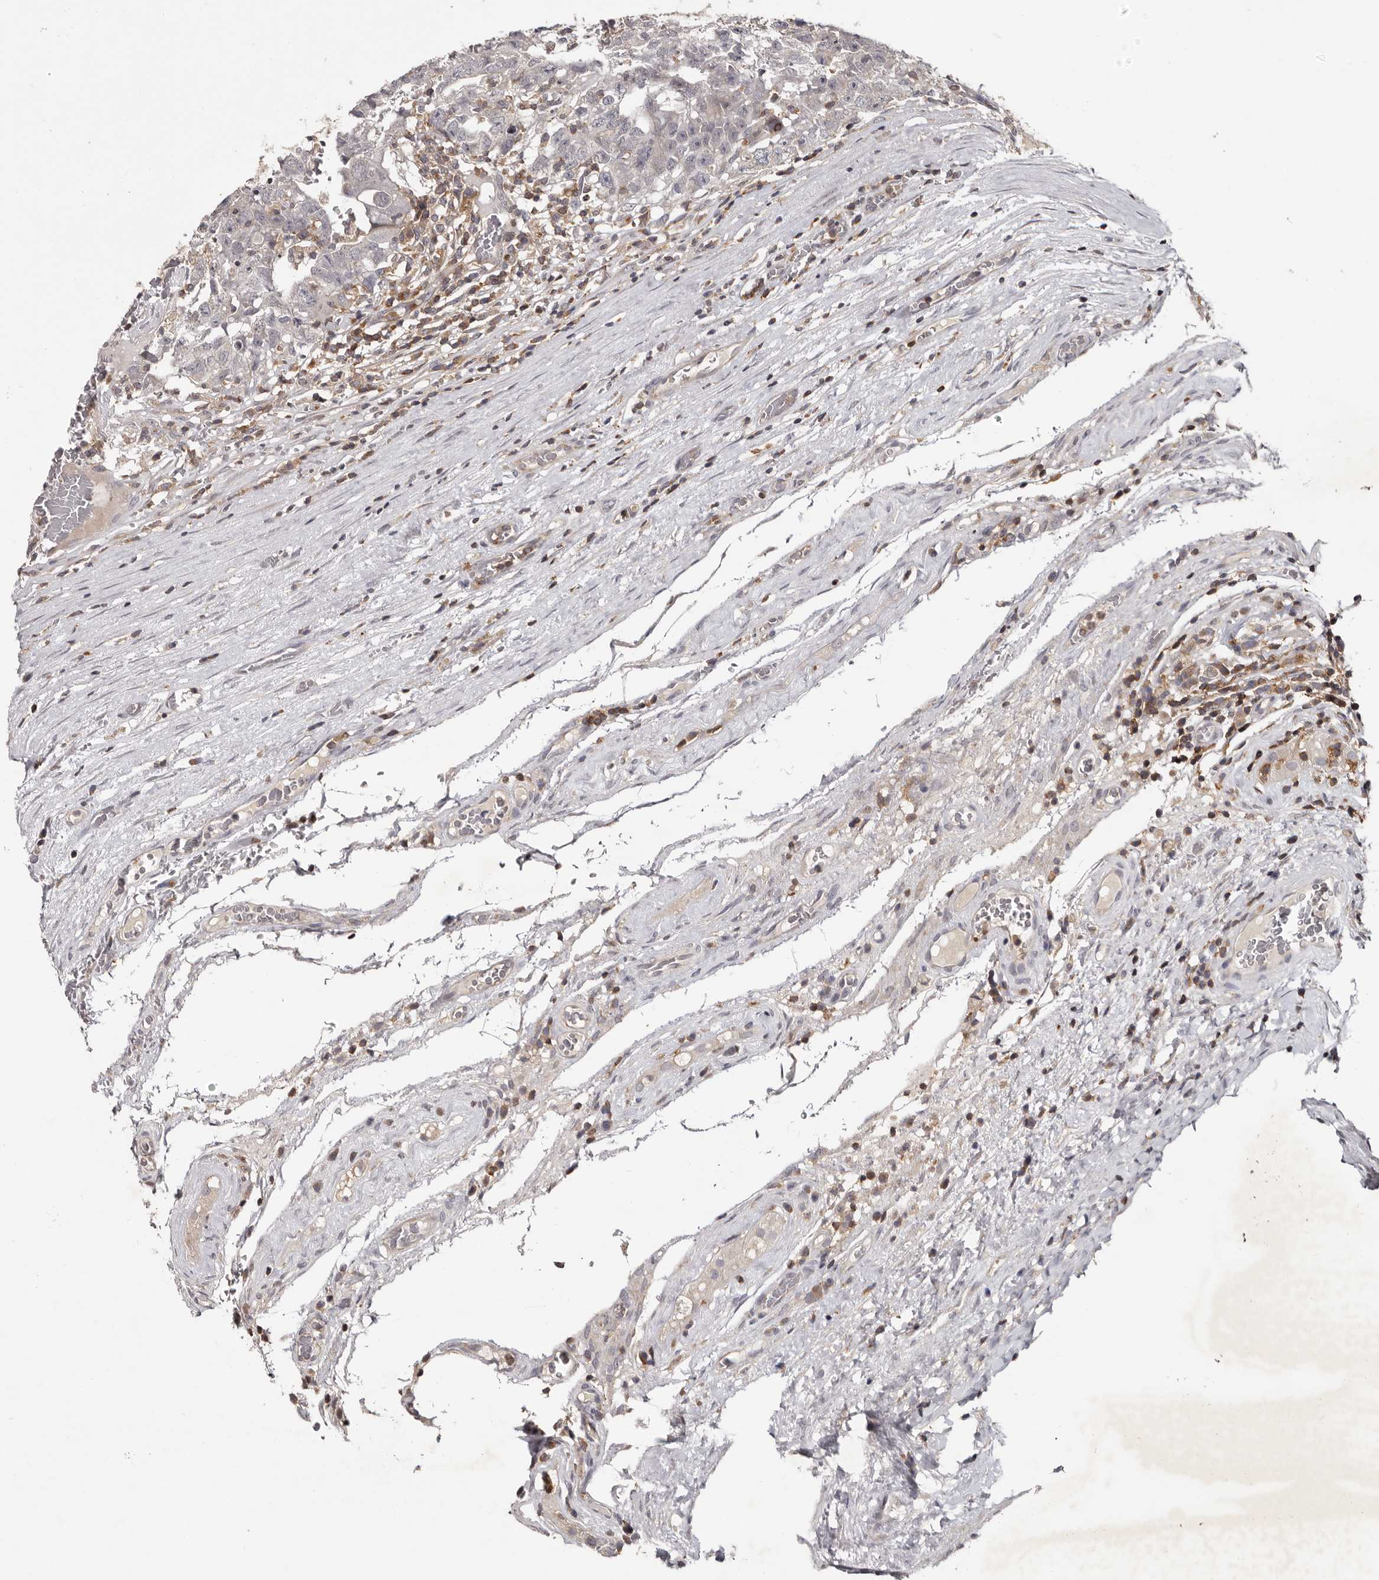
{"staining": {"intensity": "negative", "quantity": "none", "location": "none"}, "tissue": "testis cancer", "cell_type": "Tumor cells", "image_type": "cancer", "snomed": [{"axis": "morphology", "description": "Carcinoma, Embryonal, NOS"}, {"axis": "topography", "description": "Testis"}], "caption": "Testis embryonal carcinoma stained for a protein using IHC exhibits no positivity tumor cells.", "gene": "ANKRD44", "patient": {"sex": "male", "age": 26}}